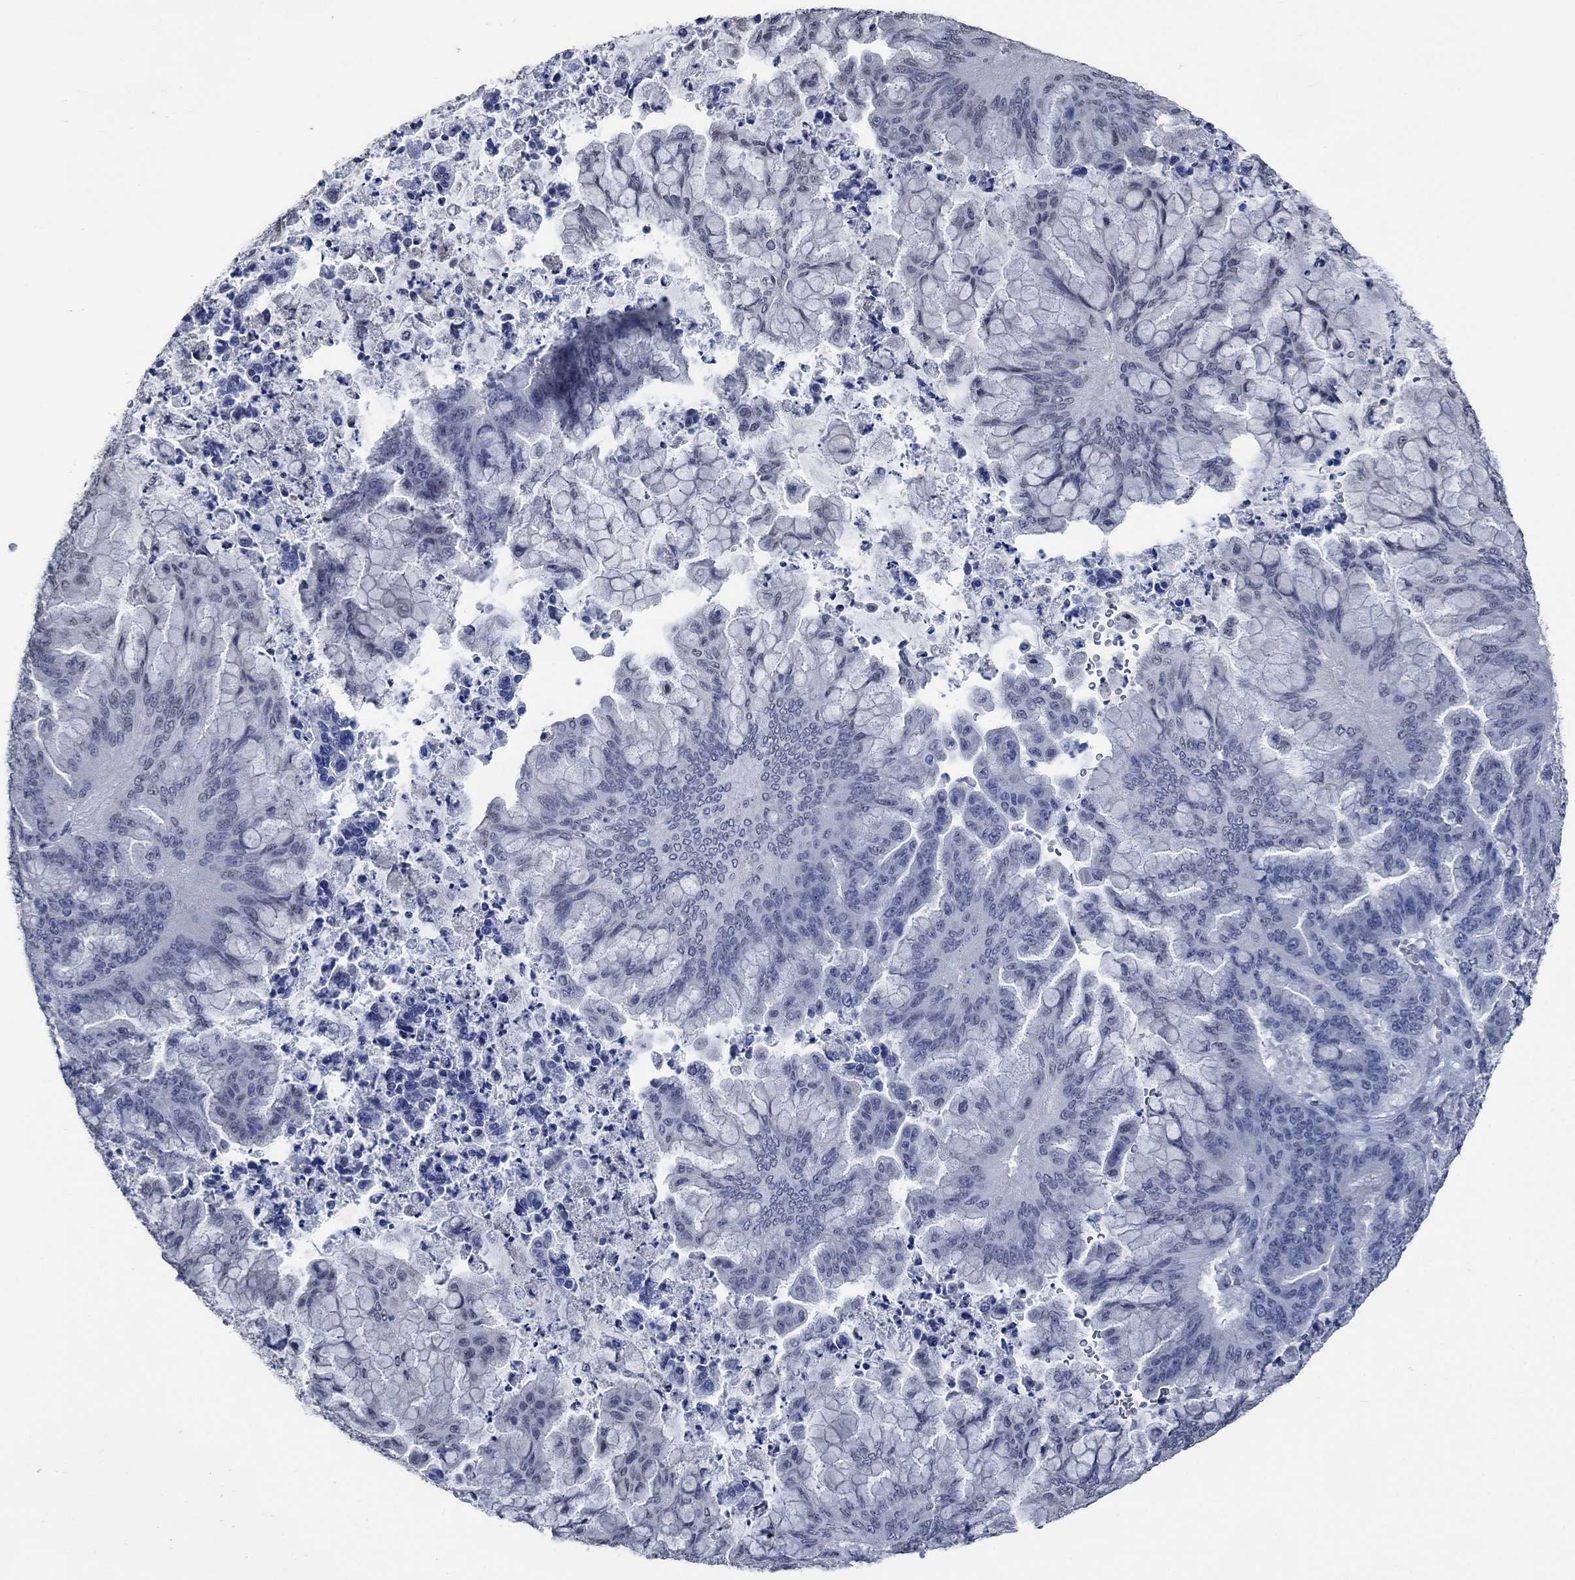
{"staining": {"intensity": "negative", "quantity": "none", "location": "none"}, "tissue": "ovarian cancer", "cell_type": "Tumor cells", "image_type": "cancer", "snomed": [{"axis": "morphology", "description": "Cystadenocarcinoma, mucinous, NOS"}, {"axis": "topography", "description": "Ovary"}], "caption": "Human mucinous cystadenocarcinoma (ovarian) stained for a protein using immunohistochemistry displays no expression in tumor cells.", "gene": "OBSCN", "patient": {"sex": "female", "age": 67}}